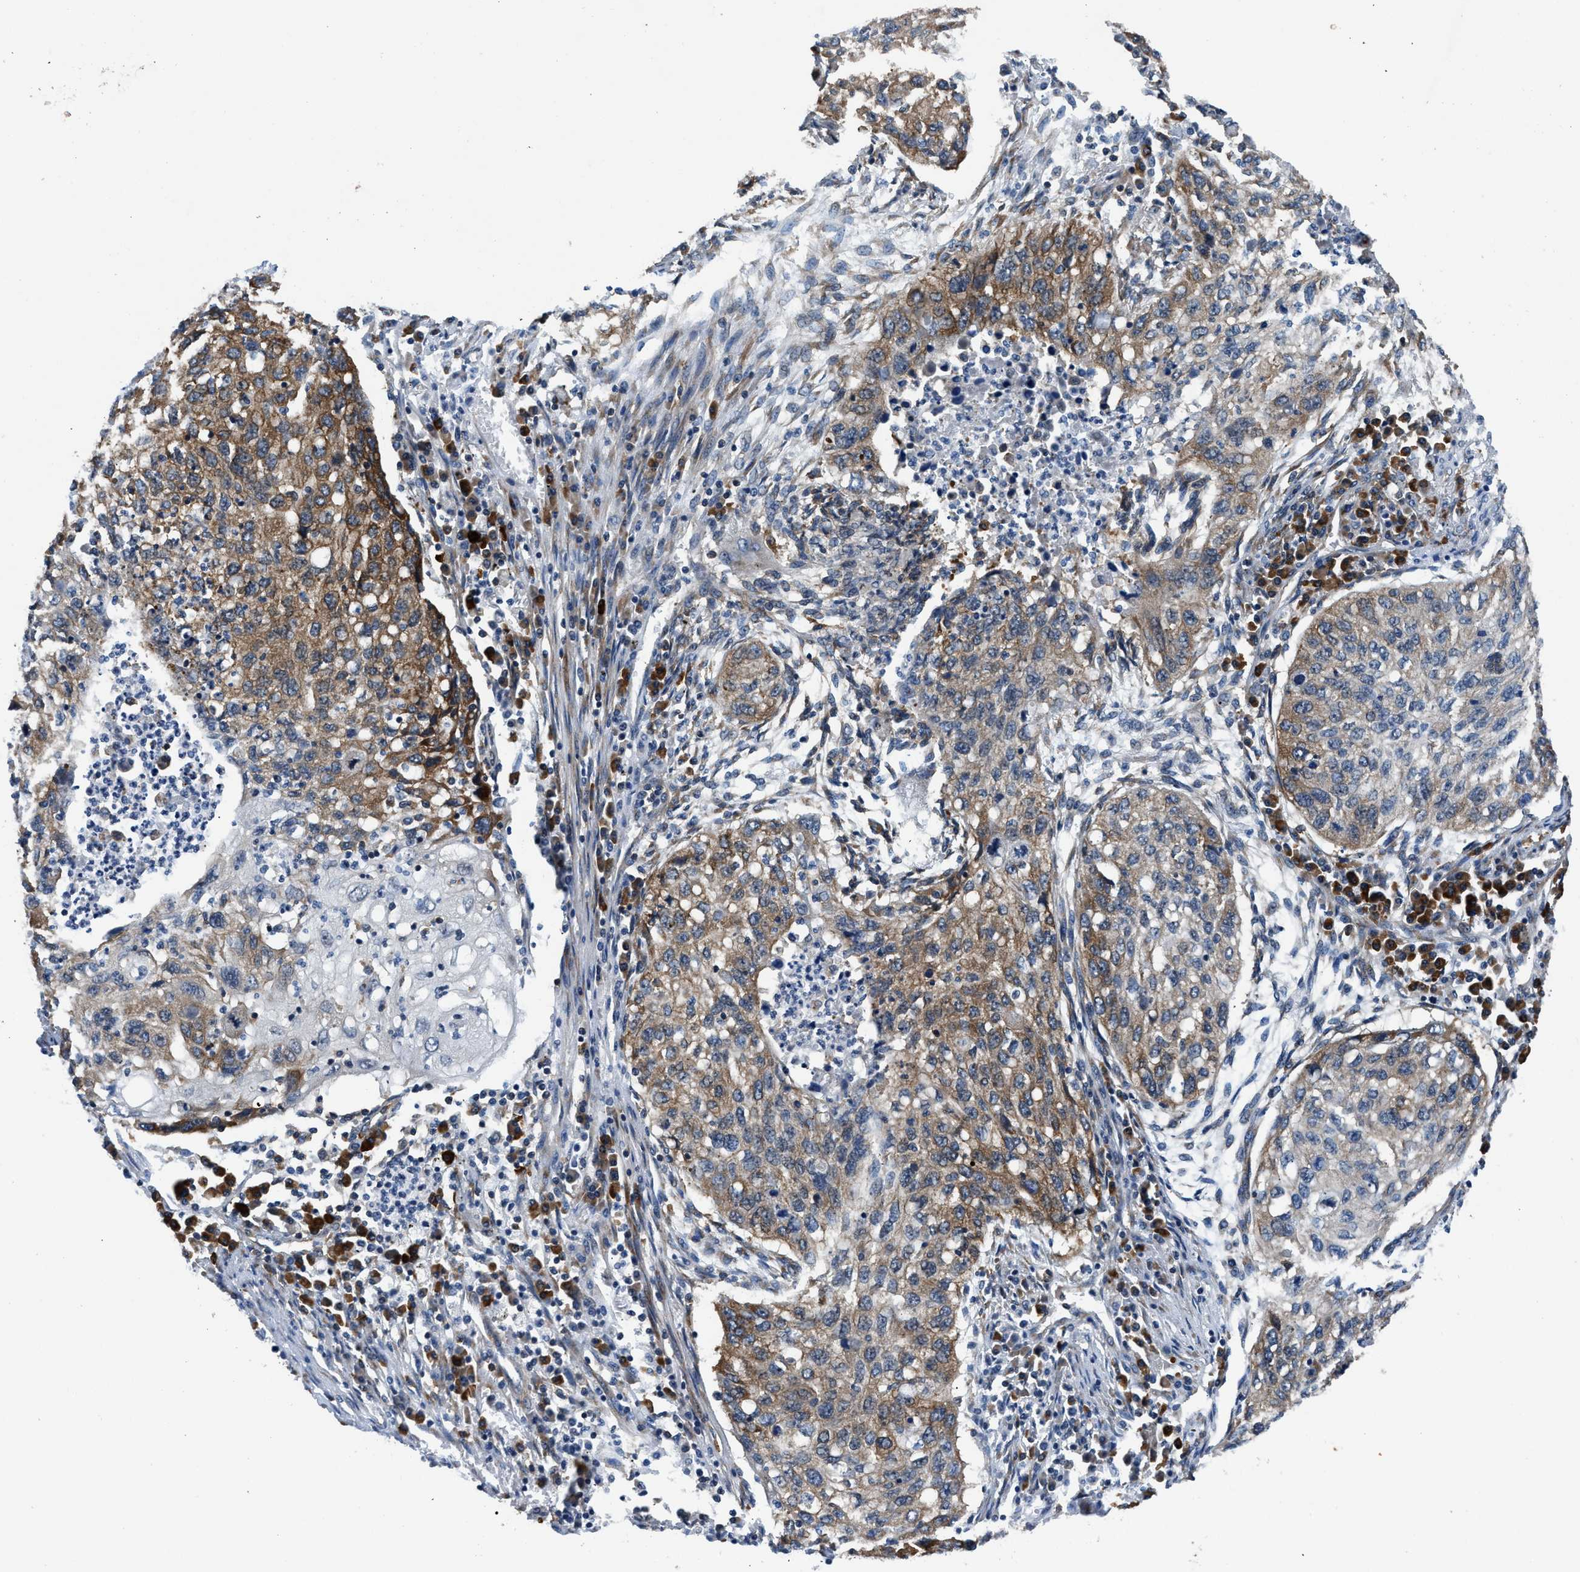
{"staining": {"intensity": "moderate", "quantity": ">75%", "location": "cytoplasmic/membranous"}, "tissue": "lung cancer", "cell_type": "Tumor cells", "image_type": "cancer", "snomed": [{"axis": "morphology", "description": "Squamous cell carcinoma, NOS"}, {"axis": "topography", "description": "Lung"}], "caption": "Protein expression analysis of human lung cancer (squamous cell carcinoma) reveals moderate cytoplasmic/membranous staining in about >75% of tumor cells. (DAB (3,3'-diaminobenzidine) IHC, brown staining for protein, blue staining for nuclei).", "gene": "PA2G4", "patient": {"sex": "female", "age": 63}}